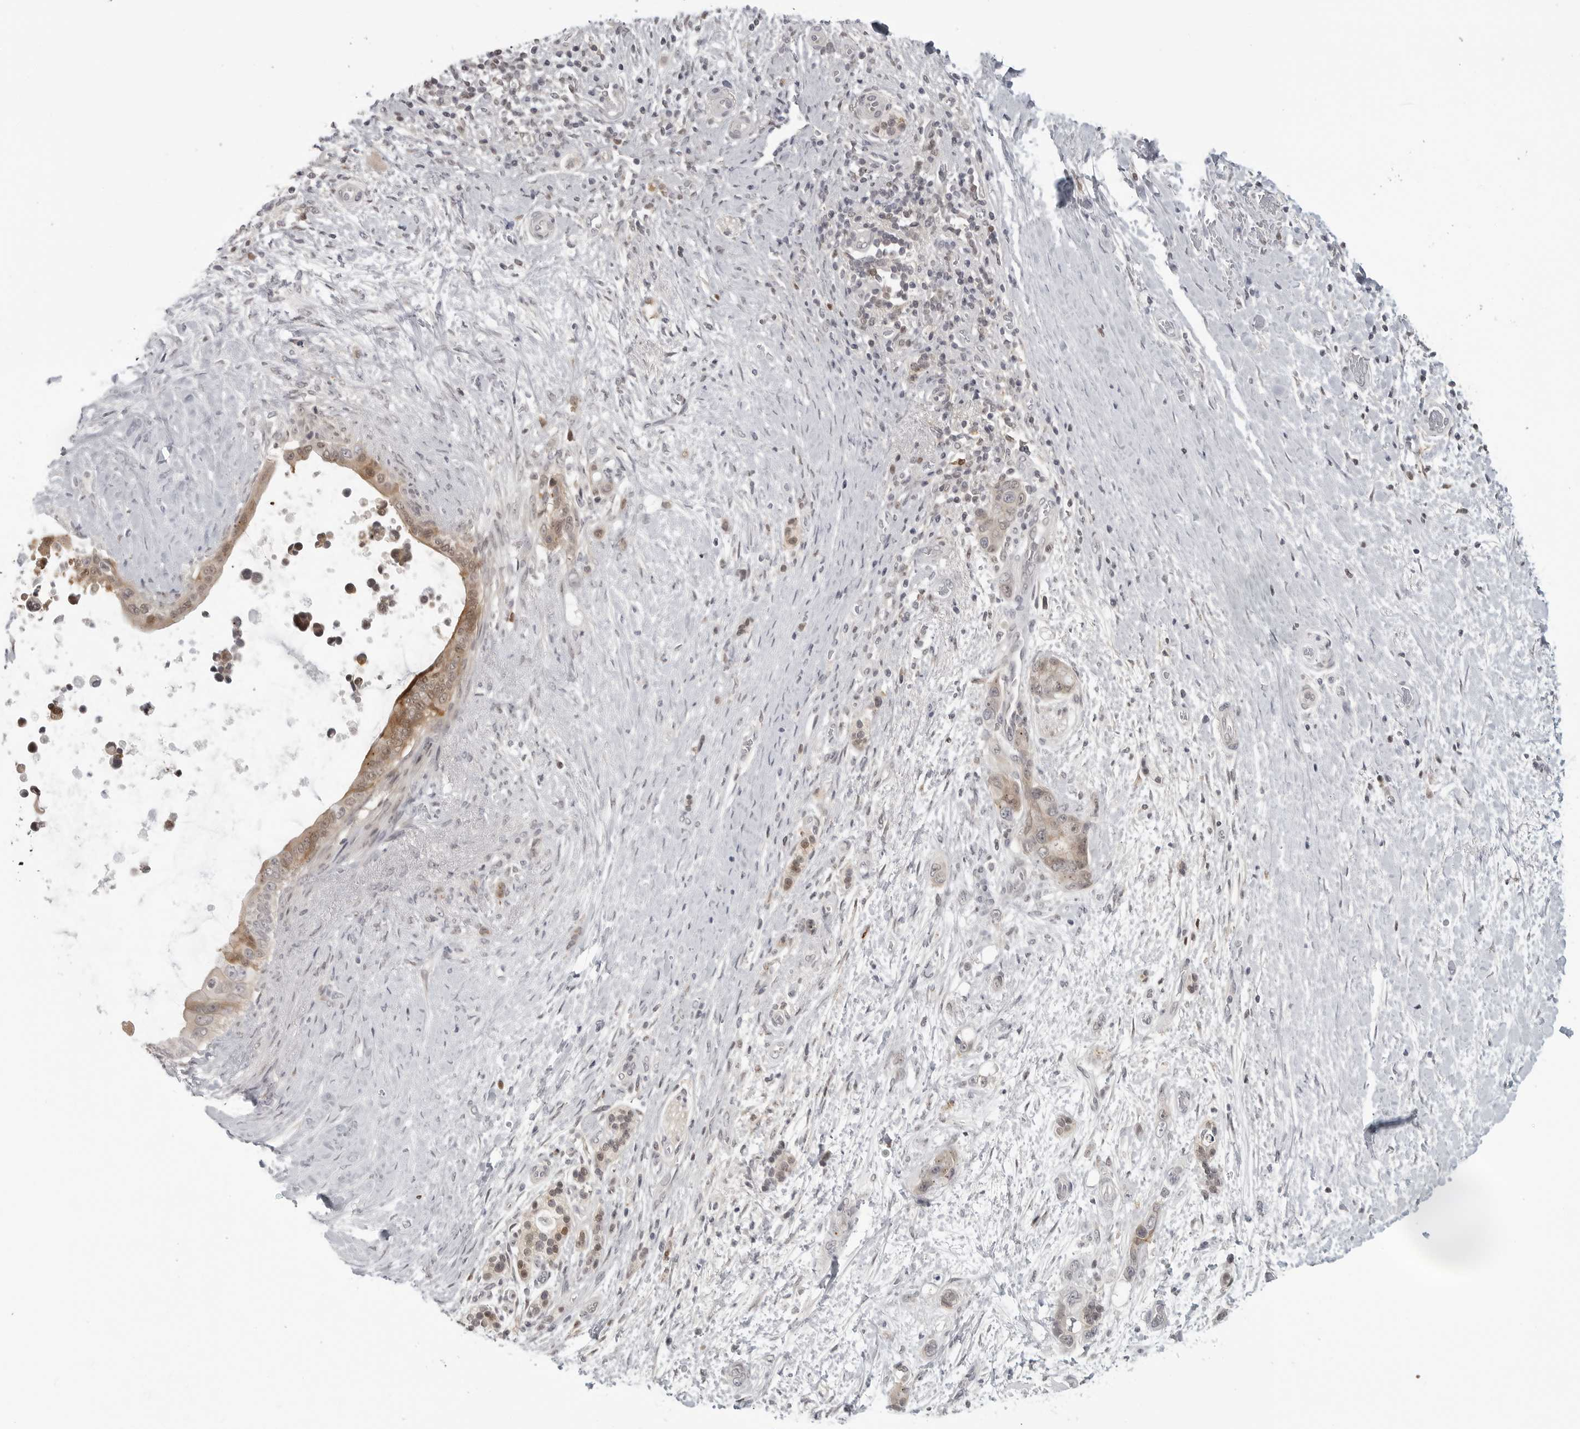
{"staining": {"intensity": "moderate", "quantity": "25%-75%", "location": "cytoplasmic/membranous"}, "tissue": "pancreatic cancer", "cell_type": "Tumor cells", "image_type": "cancer", "snomed": [{"axis": "morphology", "description": "Adenocarcinoma, NOS"}, {"axis": "topography", "description": "Pancreas"}], "caption": "Immunohistochemistry (IHC) of human pancreatic cancer displays medium levels of moderate cytoplasmic/membranous expression in approximately 25%-75% of tumor cells. (DAB = brown stain, brightfield microscopy at high magnification).", "gene": "CTIF", "patient": {"sex": "female", "age": 72}}